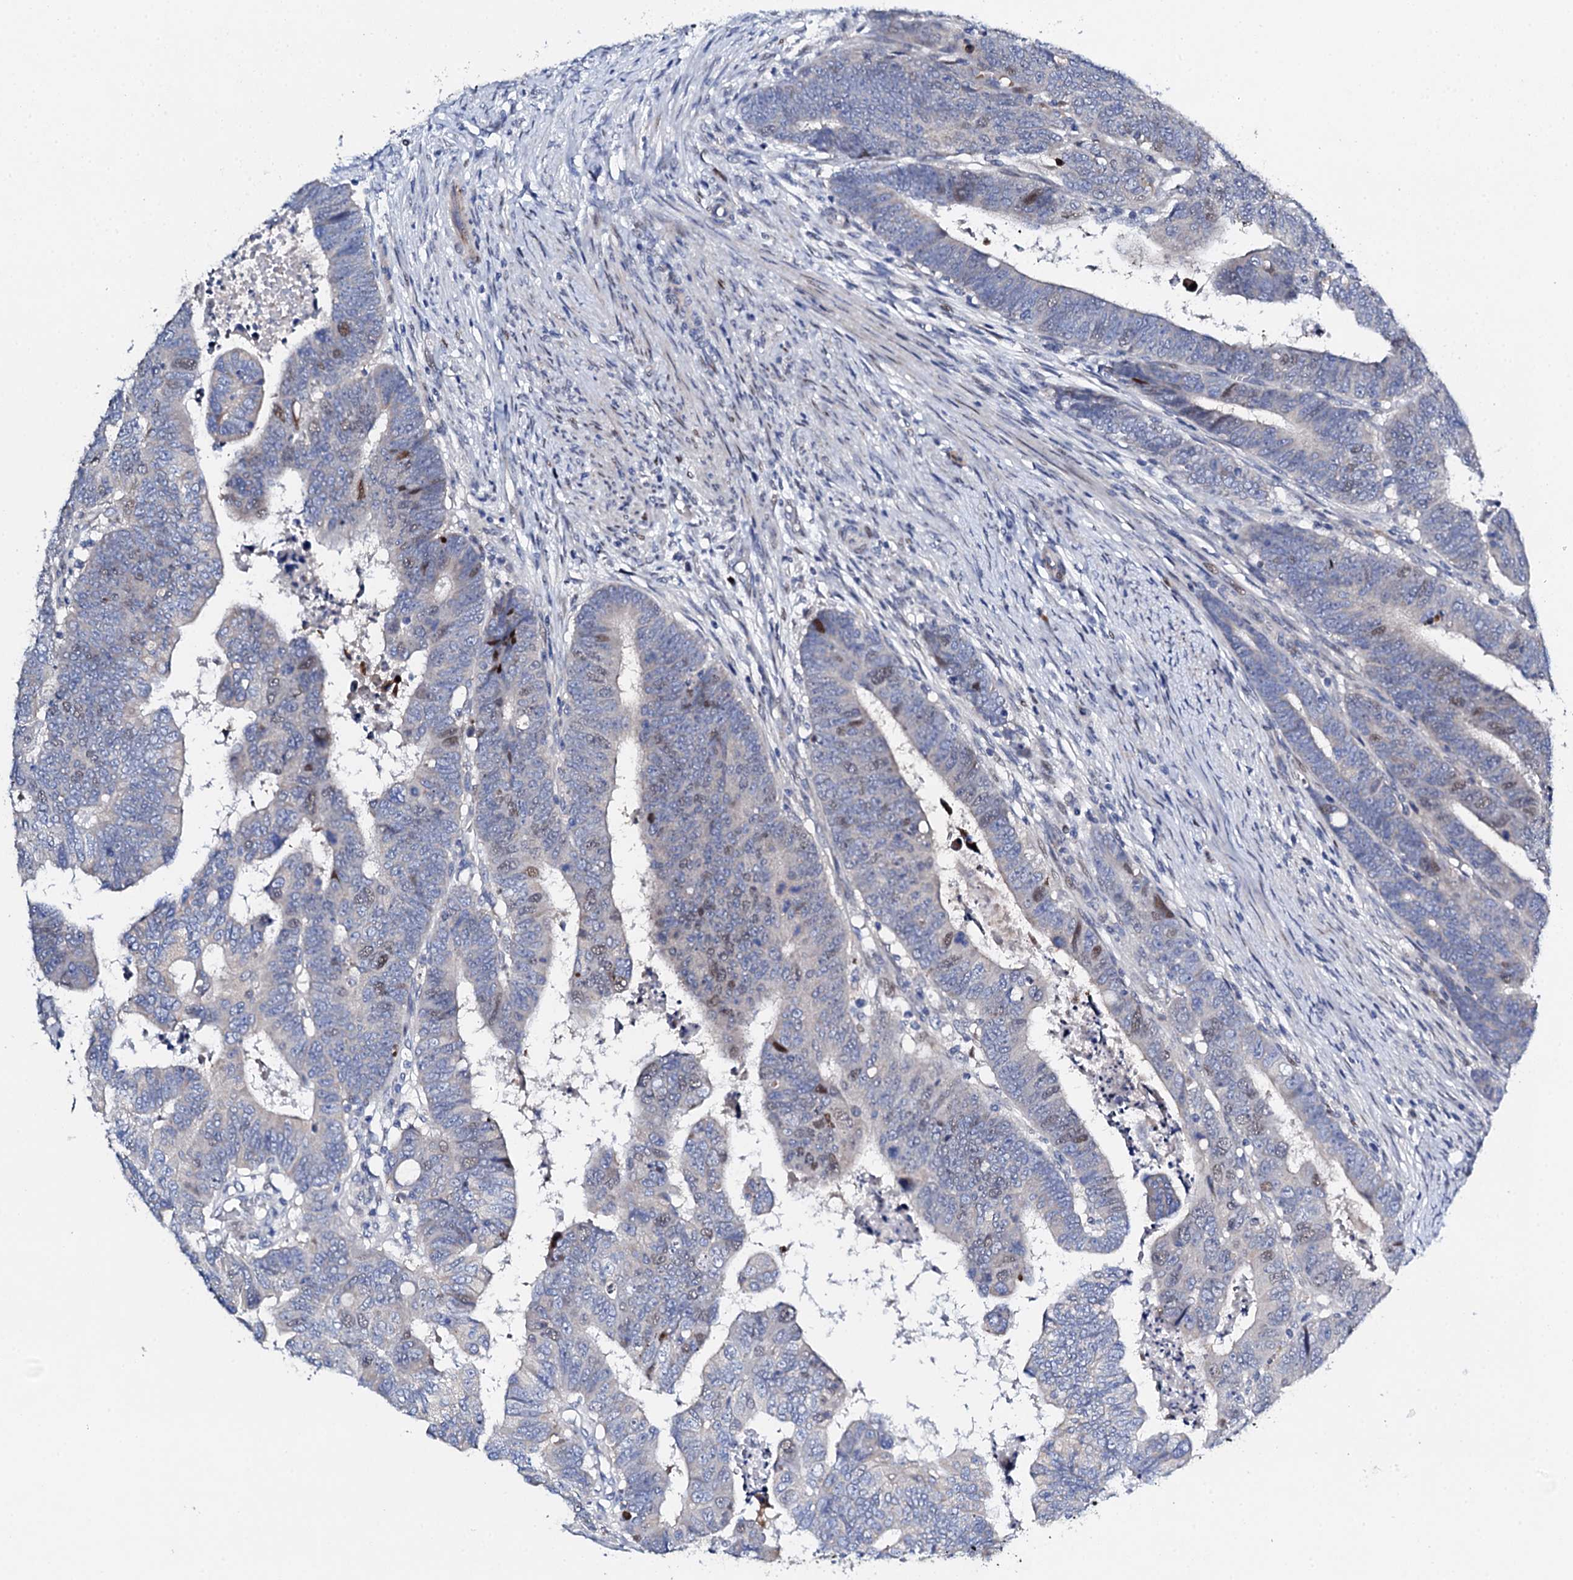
{"staining": {"intensity": "weak", "quantity": "<25%", "location": "nuclear"}, "tissue": "colorectal cancer", "cell_type": "Tumor cells", "image_type": "cancer", "snomed": [{"axis": "morphology", "description": "Normal tissue, NOS"}, {"axis": "morphology", "description": "Adenocarcinoma, NOS"}, {"axis": "topography", "description": "Rectum"}], "caption": "The image demonstrates no significant expression in tumor cells of colorectal cancer (adenocarcinoma). The staining was performed using DAB (3,3'-diaminobenzidine) to visualize the protein expression in brown, while the nuclei were stained in blue with hematoxylin (Magnification: 20x).", "gene": "NUDT13", "patient": {"sex": "female", "age": 65}}